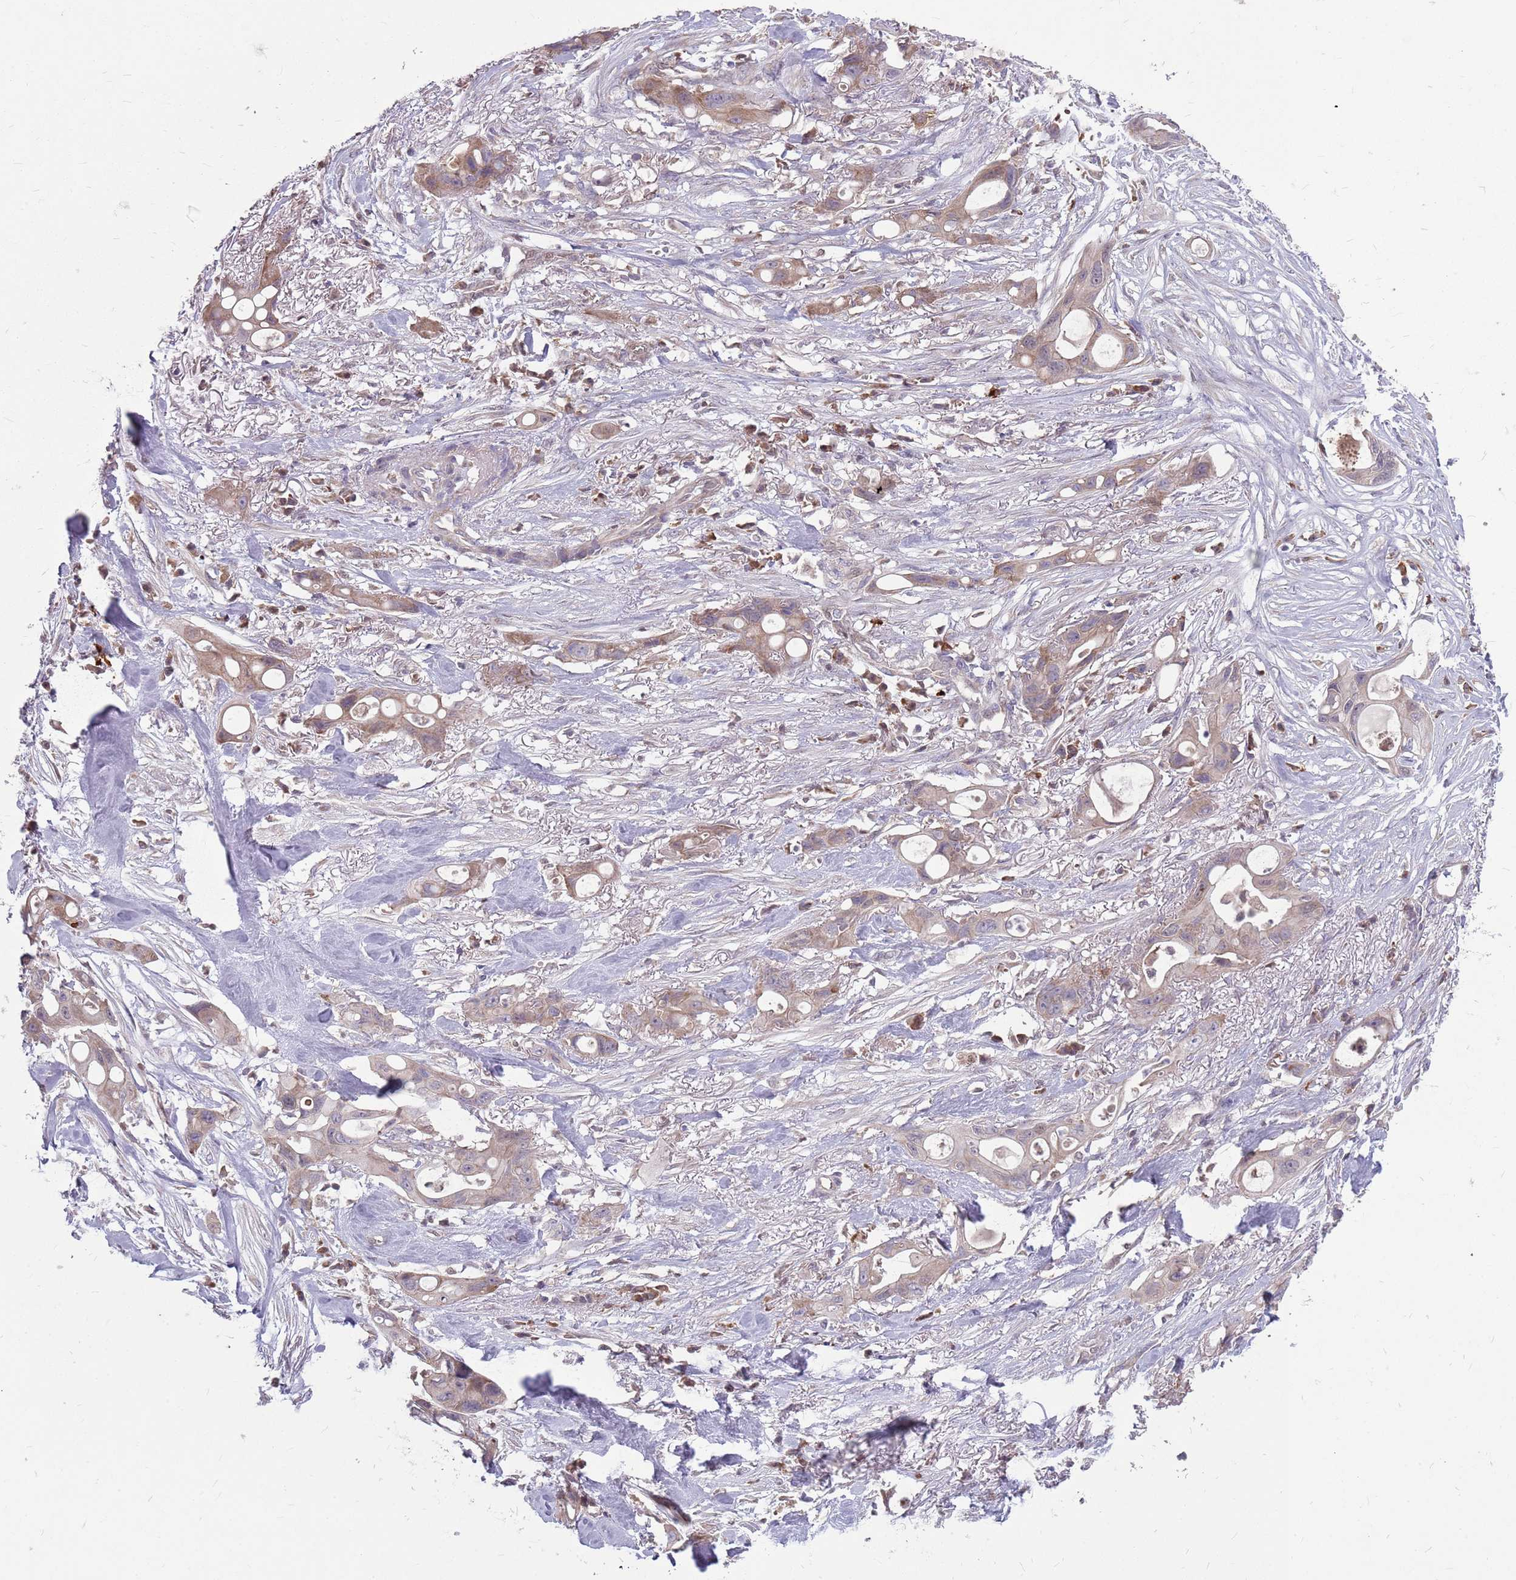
{"staining": {"intensity": "moderate", "quantity": "25%-75%", "location": "cytoplasmic/membranous"}, "tissue": "ovarian cancer", "cell_type": "Tumor cells", "image_type": "cancer", "snomed": [{"axis": "morphology", "description": "Cystadenocarcinoma, mucinous, NOS"}, {"axis": "topography", "description": "Ovary"}], "caption": "Mucinous cystadenocarcinoma (ovarian) stained for a protein reveals moderate cytoplasmic/membranous positivity in tumor cells. (DAB = brown stain, brightfield microscopy at high magnification).", "gene": "PPP1R27", "patient": {"sex": "female", "age": 70}}